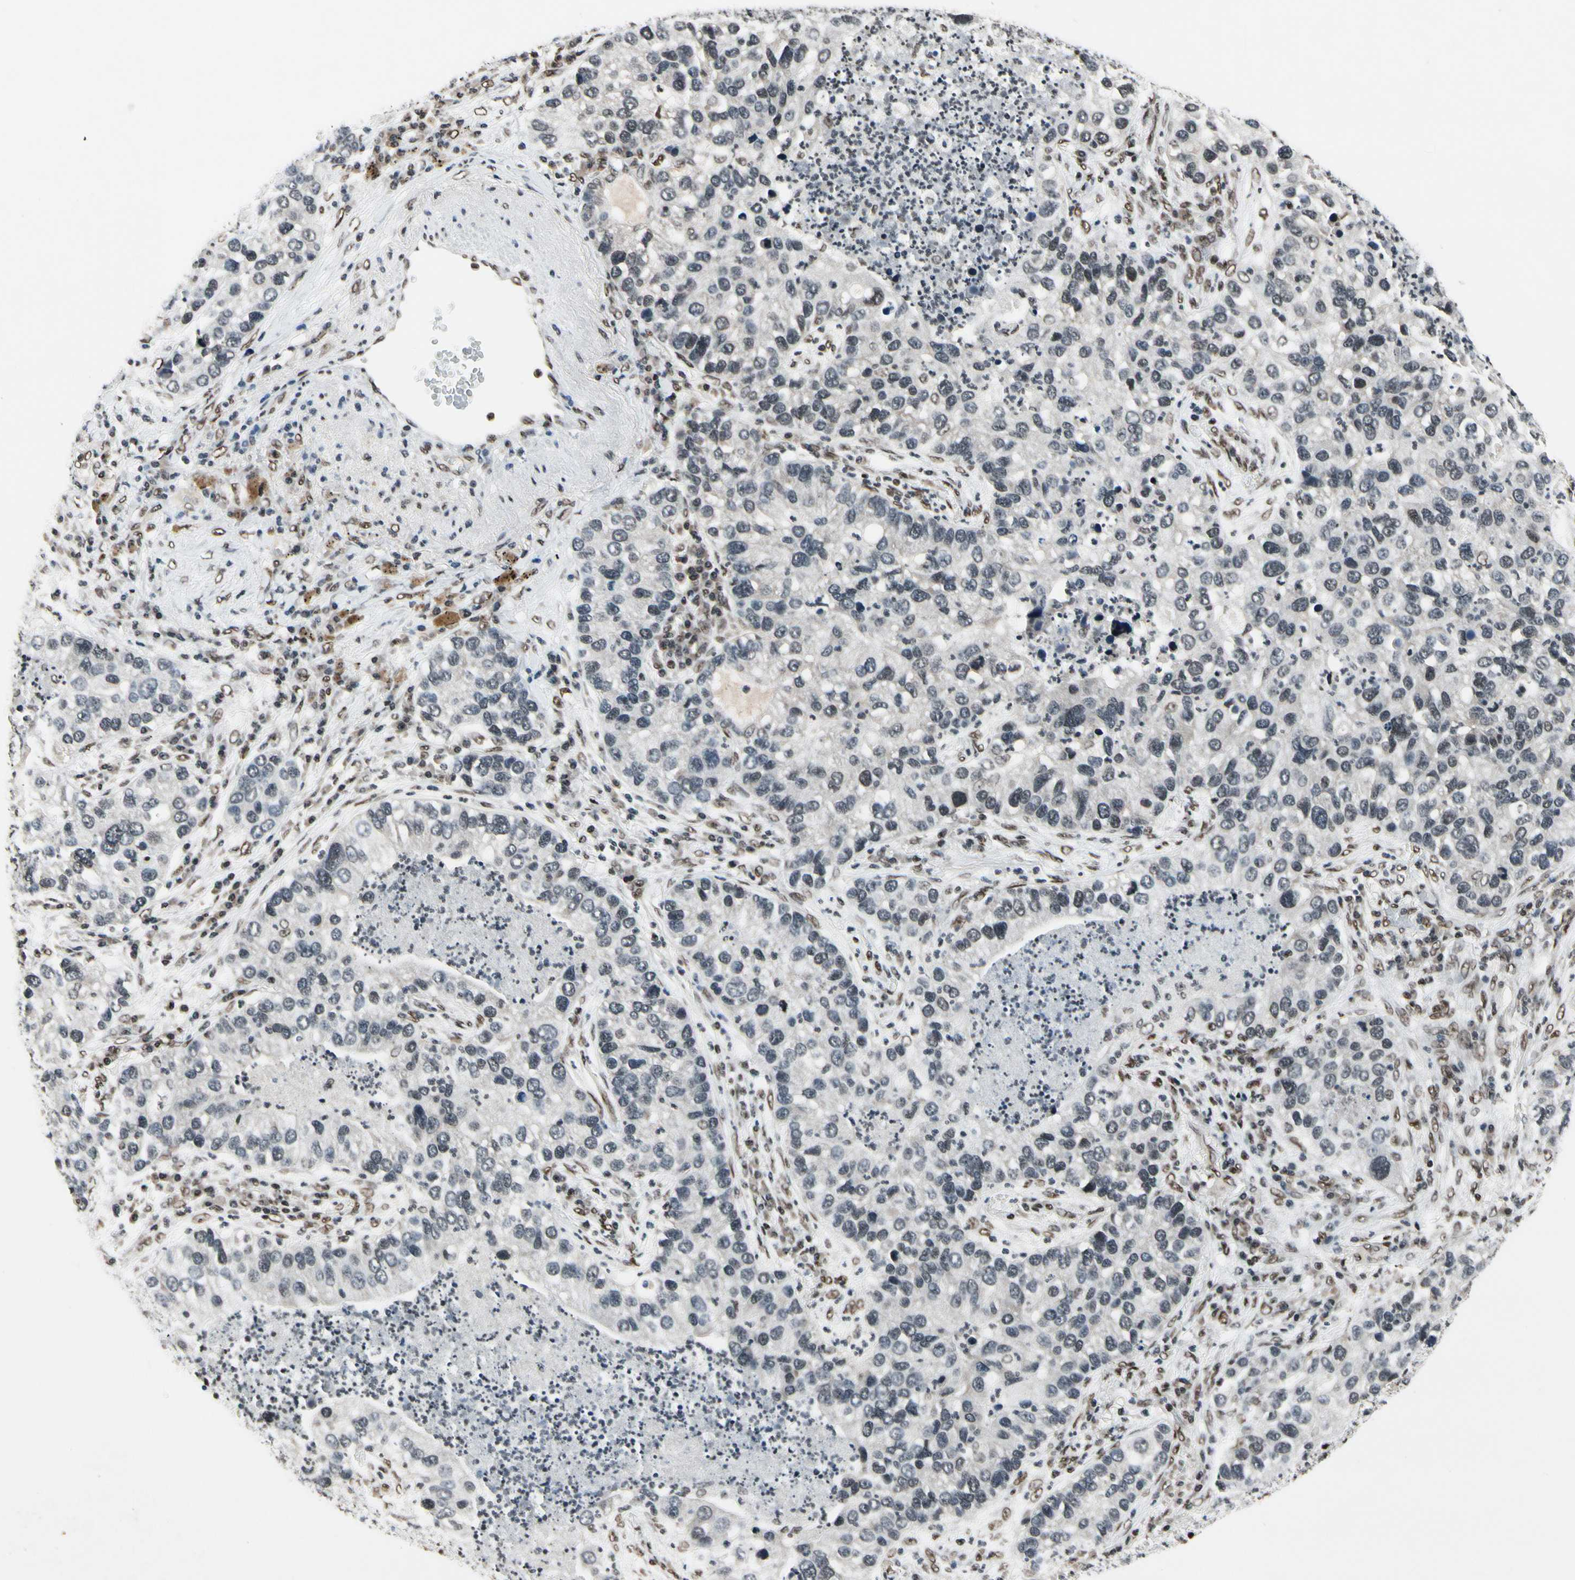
{"staining": {"intensity": "moderate", "quantity": "<25%", "location": "nuclear"}, "tissue": "lung cancer", "cell_type": "Tumor cells", "image_type": "cancer", "snomed": [{"axis": "morphology", "description": "Normal tissue, NOS"}, {"axis": "morphology", "description": "Adenocarcinoma, NOS"}, {"axis": "topography", "description": "Bronchus"}, {"axis": "topography", "description": "Lung"}], "caption": "Protein staining by immunohistochemistry demonstrates moderate nuclear positivity in about <25% of tumor cells in adenocarcinoma (lung).", "gene": "RECQL", "patient": {"sex": "male", "age": 54}}